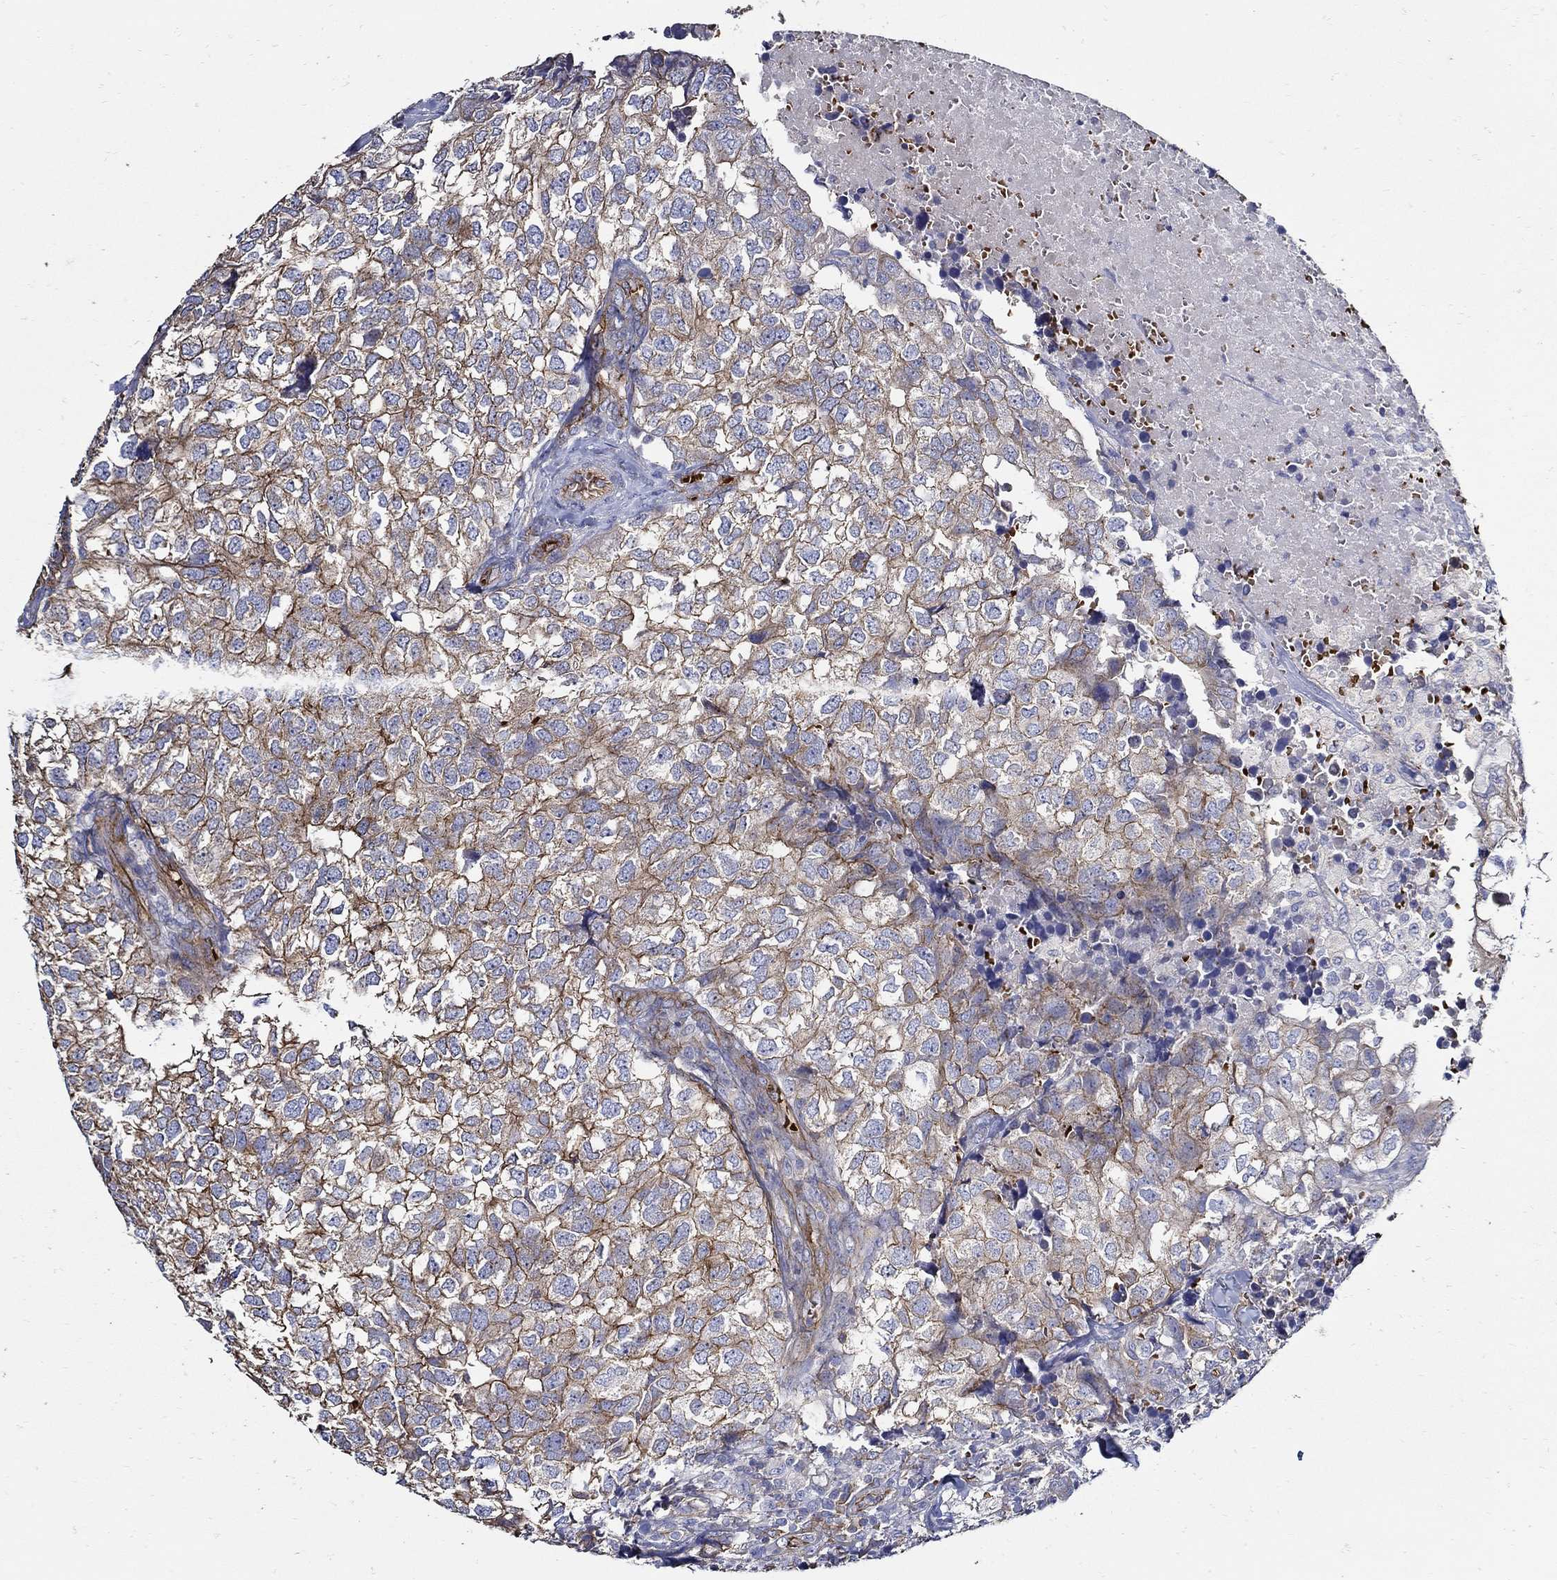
{"staining": {"intensity": "strong", "quantity": "25%-75%", "location": "cytoplasmic/membranous"}, "tissue": "breast cancer", "cell_type": "Tumor cells", "image_type": "cancer", "snomed": [{"axis": "morphology", "description": "Duct carcinoma"}, {"axis": "topography", "description": "Breast"}], "caption": "A brown stain labels strong cytoplasmic/membranous expression of a protein in human intraductal carcinoma (breast) tumor cells. Using DAB (3,3'-diaminobenzidine) (brown) and hematoxylin (blue) stains, captured at high magnification using brightfield microscopy.", "gene": "APBB3", "patient": {"sex": "female", "age": 30}}